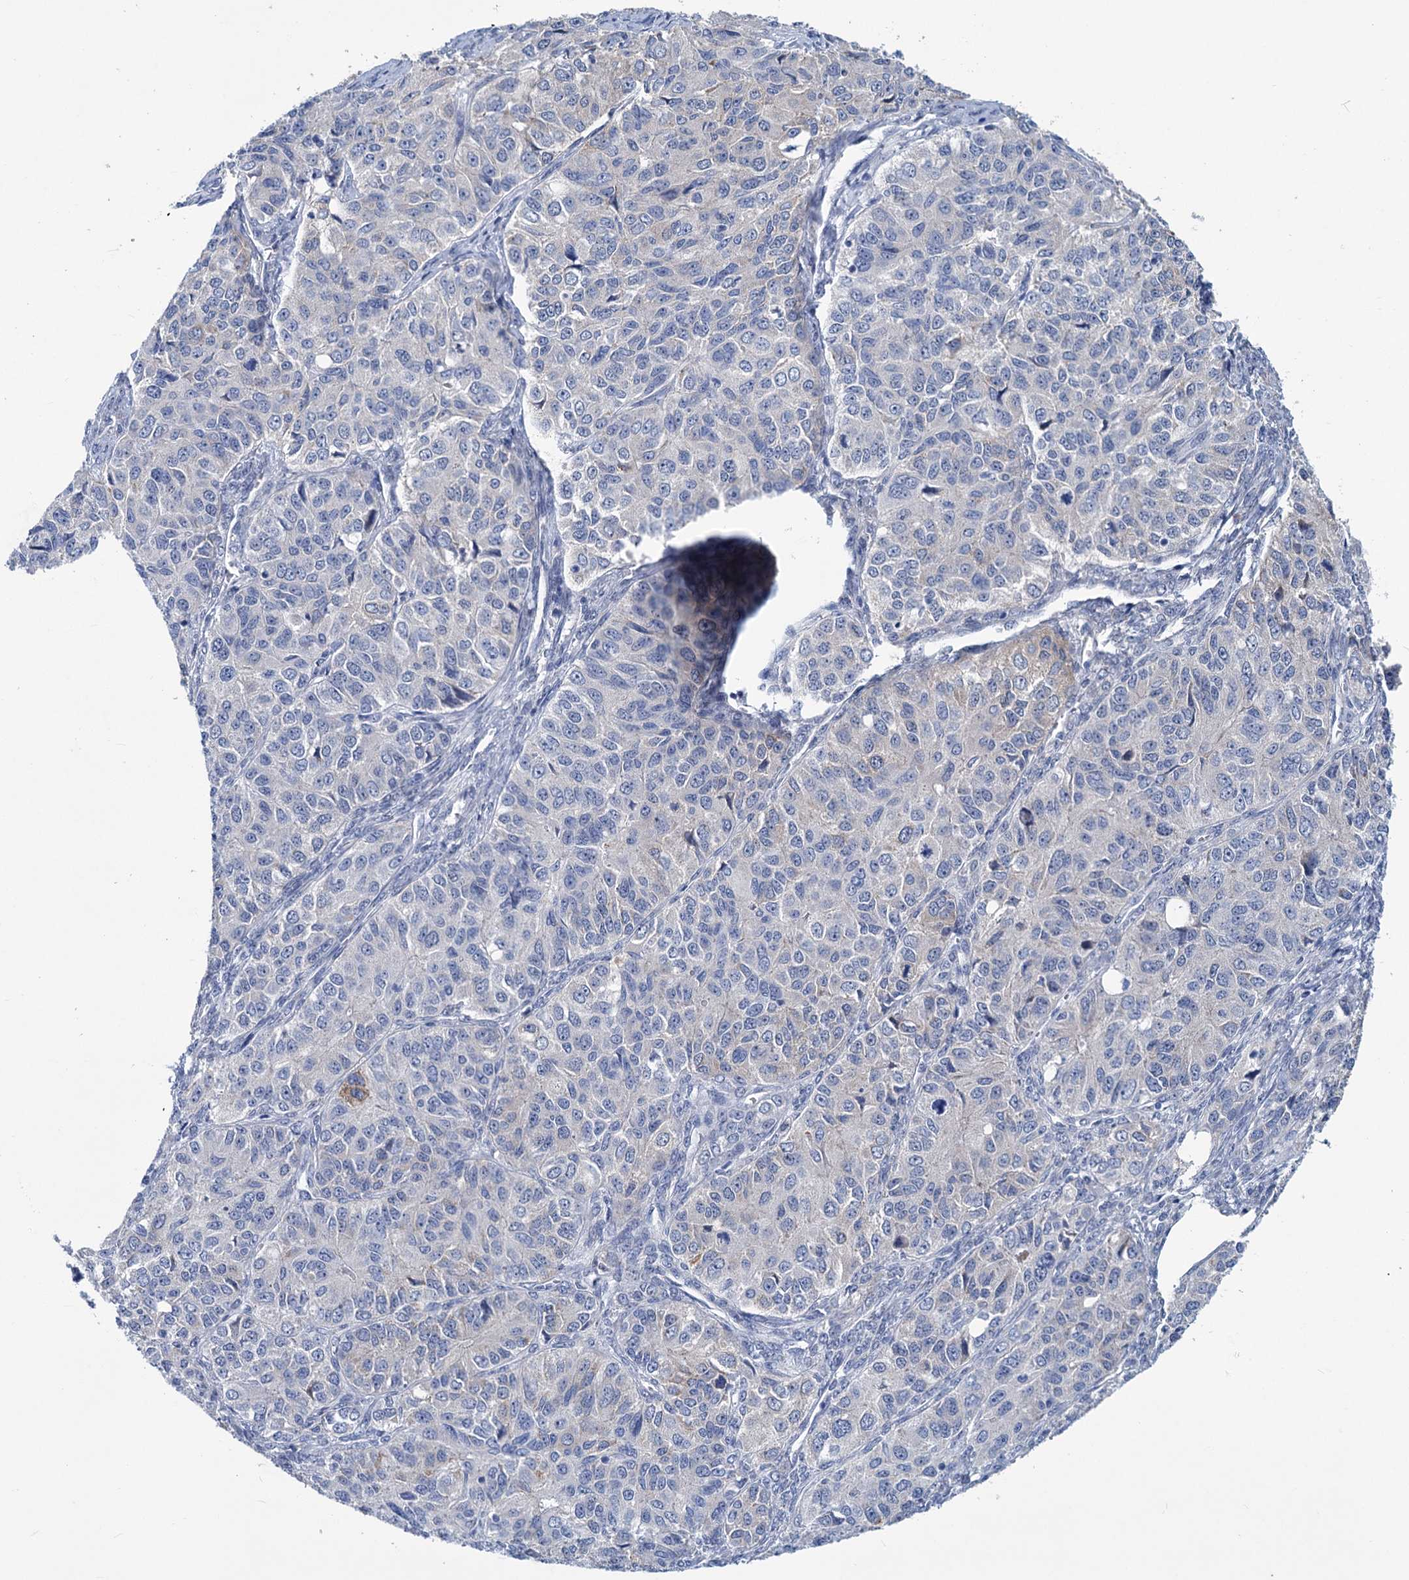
{"staining": {"intensity": "weak", "quantity": "<25%", "location": "cytoplasmic/membranous"}, "tissue": "ovarian cancer", "cell_type": "Tumor cells", "image_type": "cancer", "snomed": [{"axis": "morphology", "description": "Carcinoma, endometroid"}, {"axis": "topography", "description": "Ovary"}], "caption": "Immunohistochemistry micrograph of neoplastic tissue: human endometroid carcinoma (ovarian) stained with DAB demonstrates no significant protein positivity in tumor cells.", "gene": "NEU3", "patient": {"sex": "female", "age": 51}}